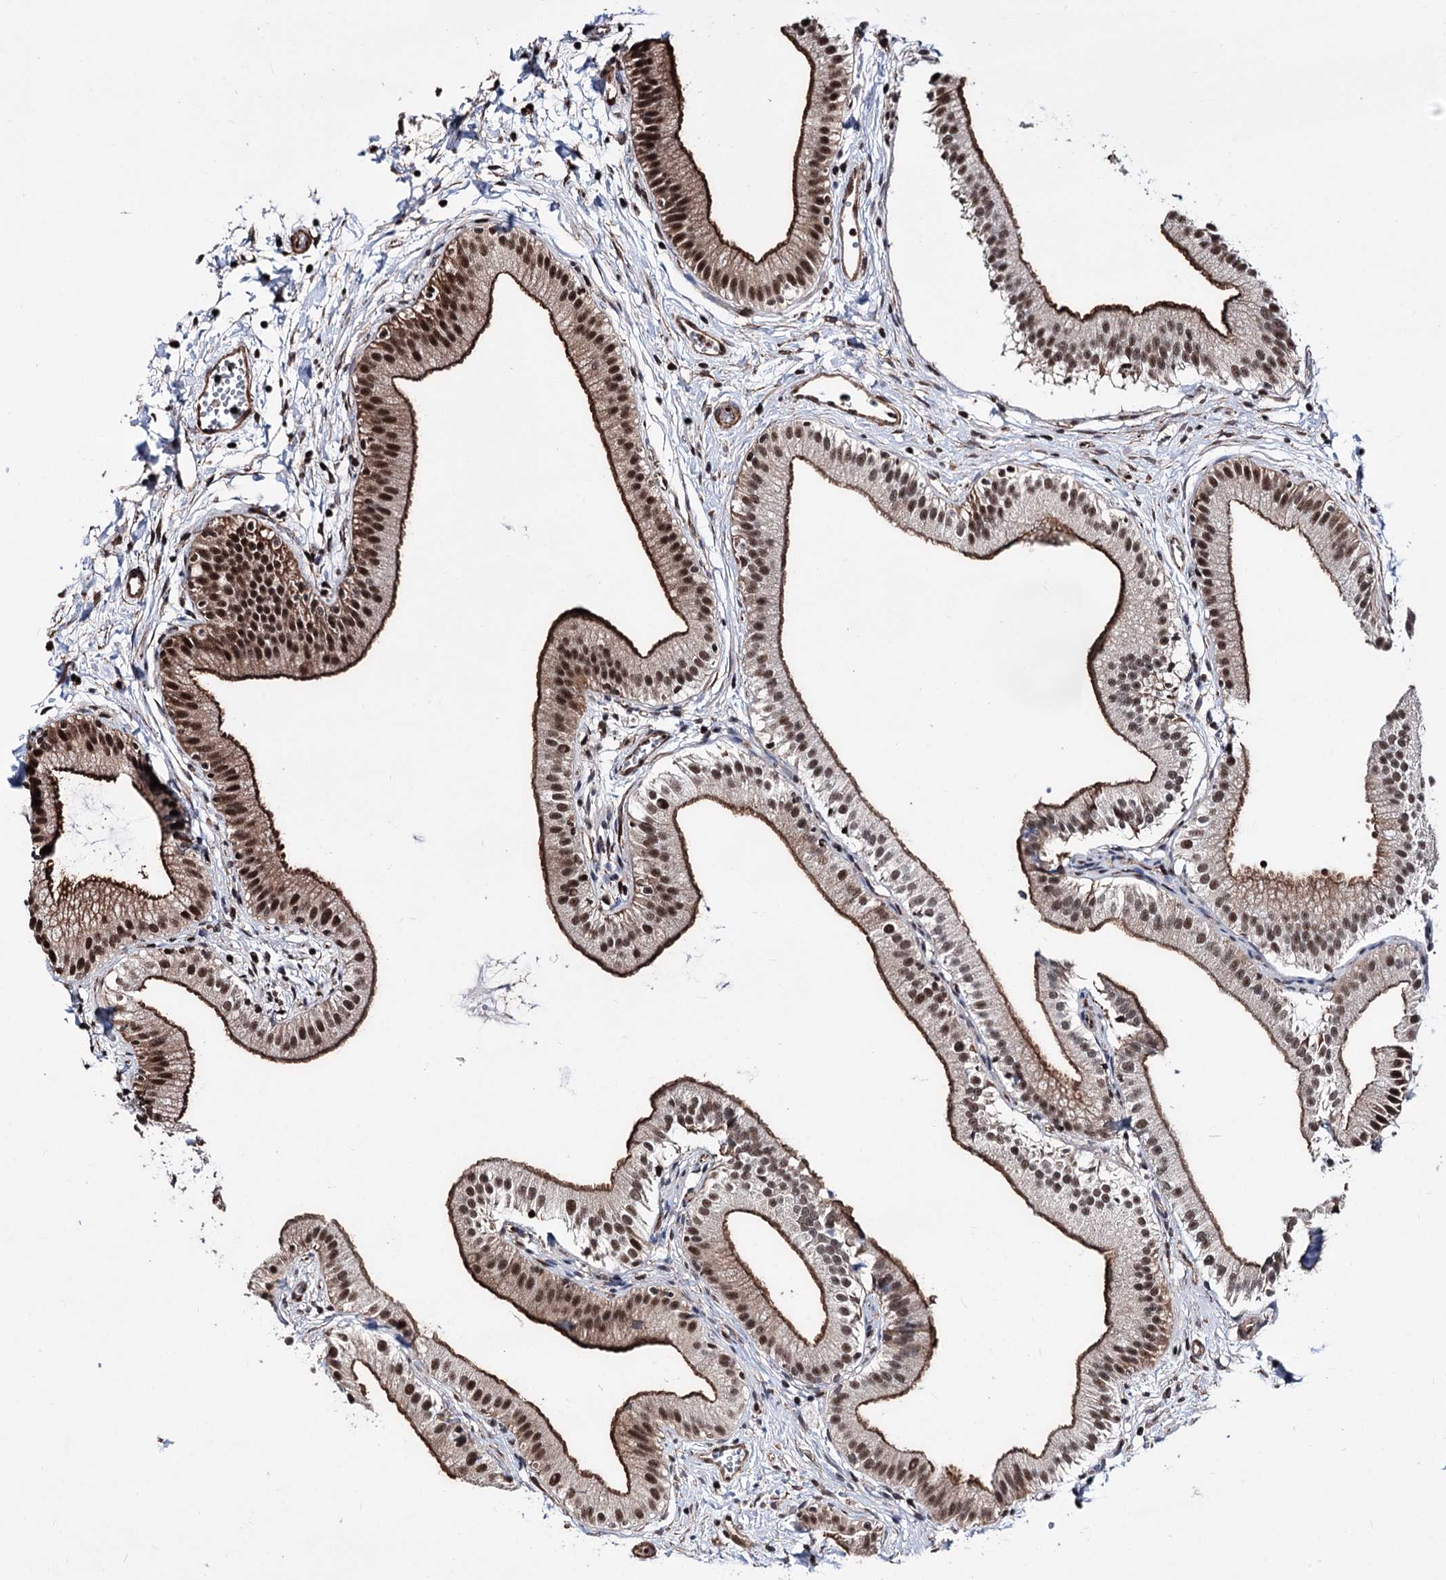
{"staining": {"intensity": "strong", "quantity": ">75%", "location": "cytoplasmic/membranous,nuclear"}, "tissue": "gallbladder", "cell_type": "Glandular cells", "image_type": "normal", "snomed": [{"axis": "morphology", "description": "Normal tissue, NOS"}, {"axis": "topography", "description": "Gallbladder"}], "caption": "Immunohistochemistry (IHC) (DAB) staining of benign human gallbladder exhibits strong cytoplasmic/membranous,nuclear protein staining in approximately >75% of glandular cells. The staining is performed using DAB (3,3'-diaminobenzidine) brown chromogen to label protein expression. The nuclei are counter-stained blue using hematoxylin.", "gene": "CHMP7", "patient": {"sex": "male", "age": 55}}